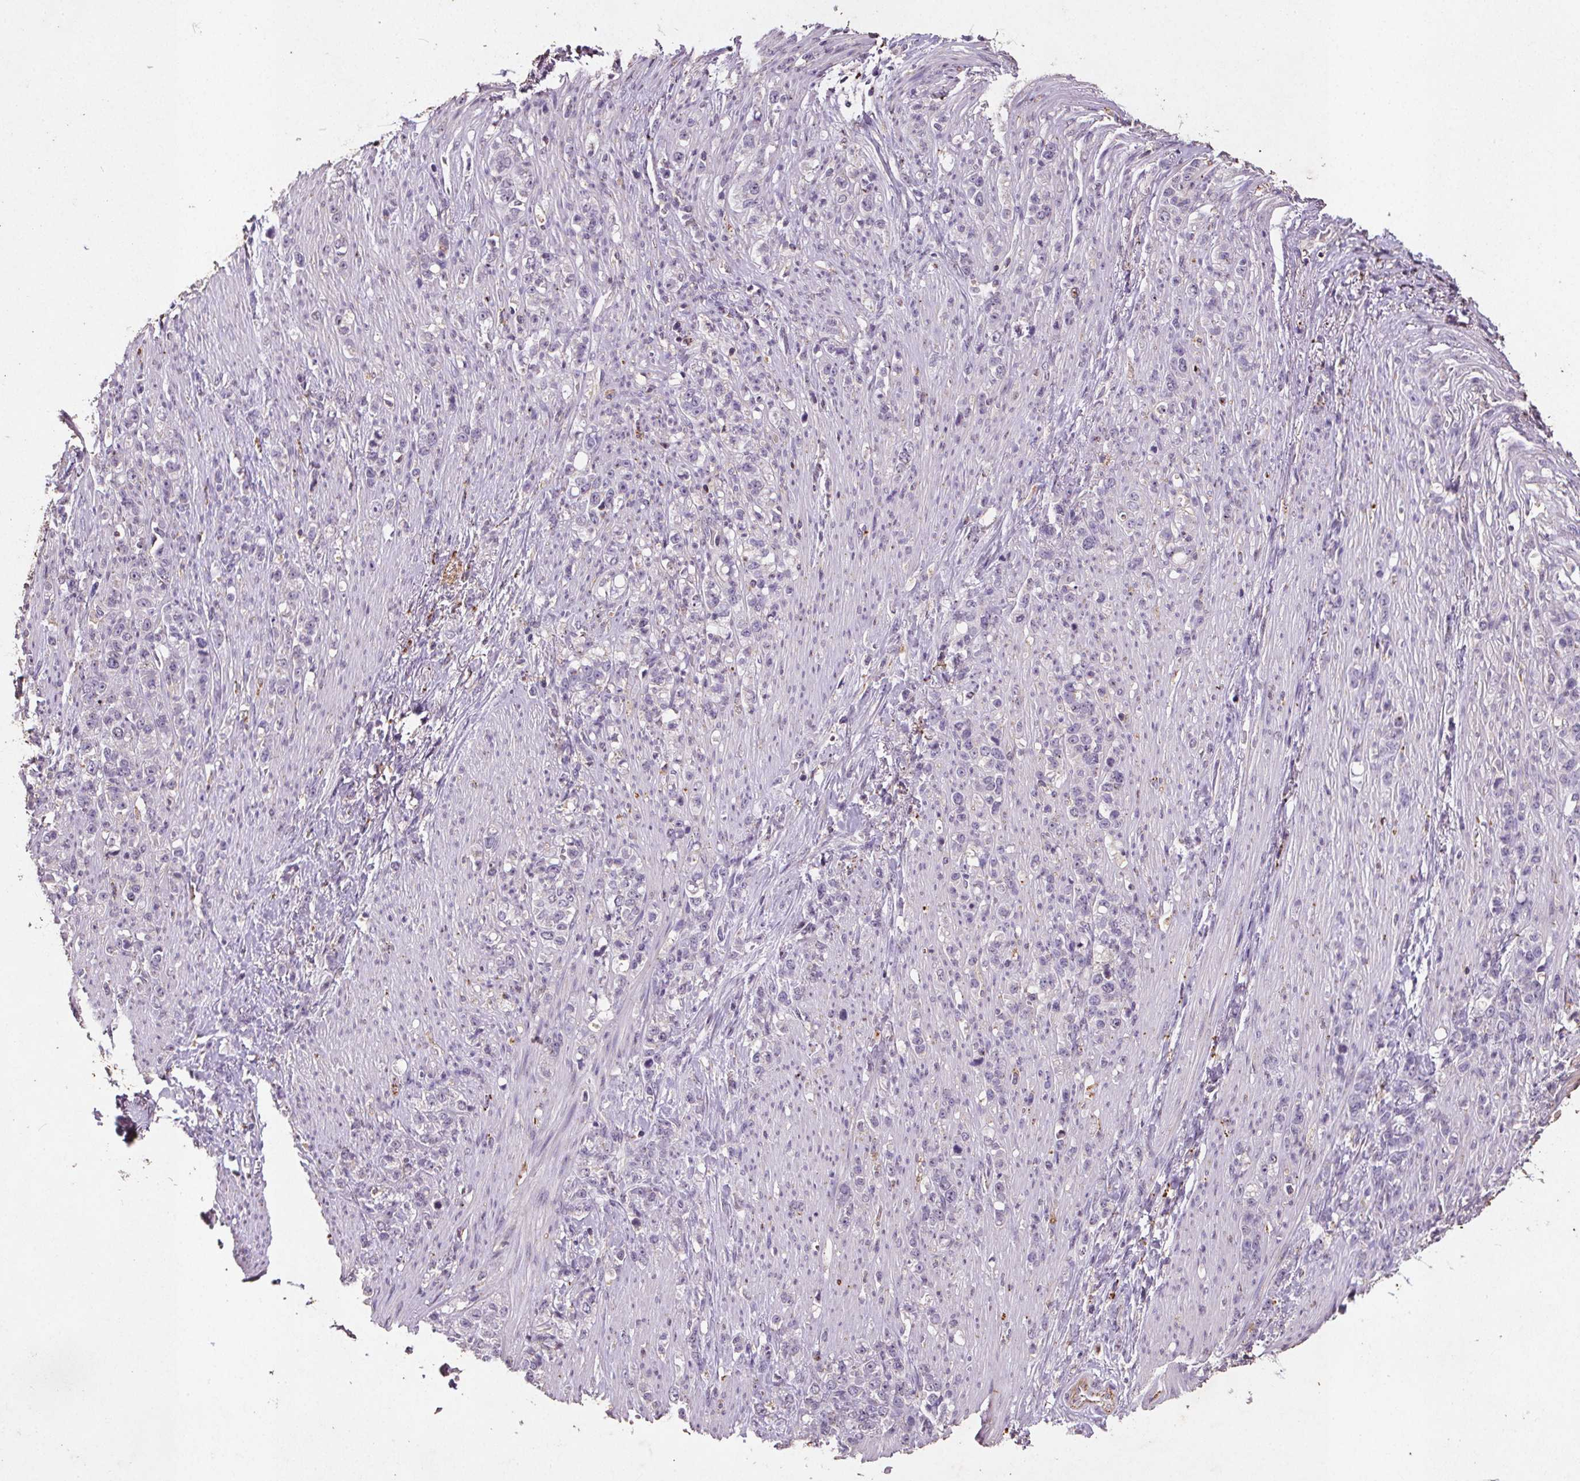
{"staining": {"intensity": "negative", "quantity": "none", "location": "none"}, "tissue": "stomach cancer", "cell_type": "Tumor cells", "image_type": "cancer", "snomed": [{"axis": "morphology", "description": "Adenocarcinoma, NOS"}, {"axis": "topography", "description": "Stomach, lower"}], "caption": "Tumor cells show no significant protein staining in adenocarcinoma (stomach).", "gene": "C19orf84", "patient": {"sex": "male", "age": 88}}